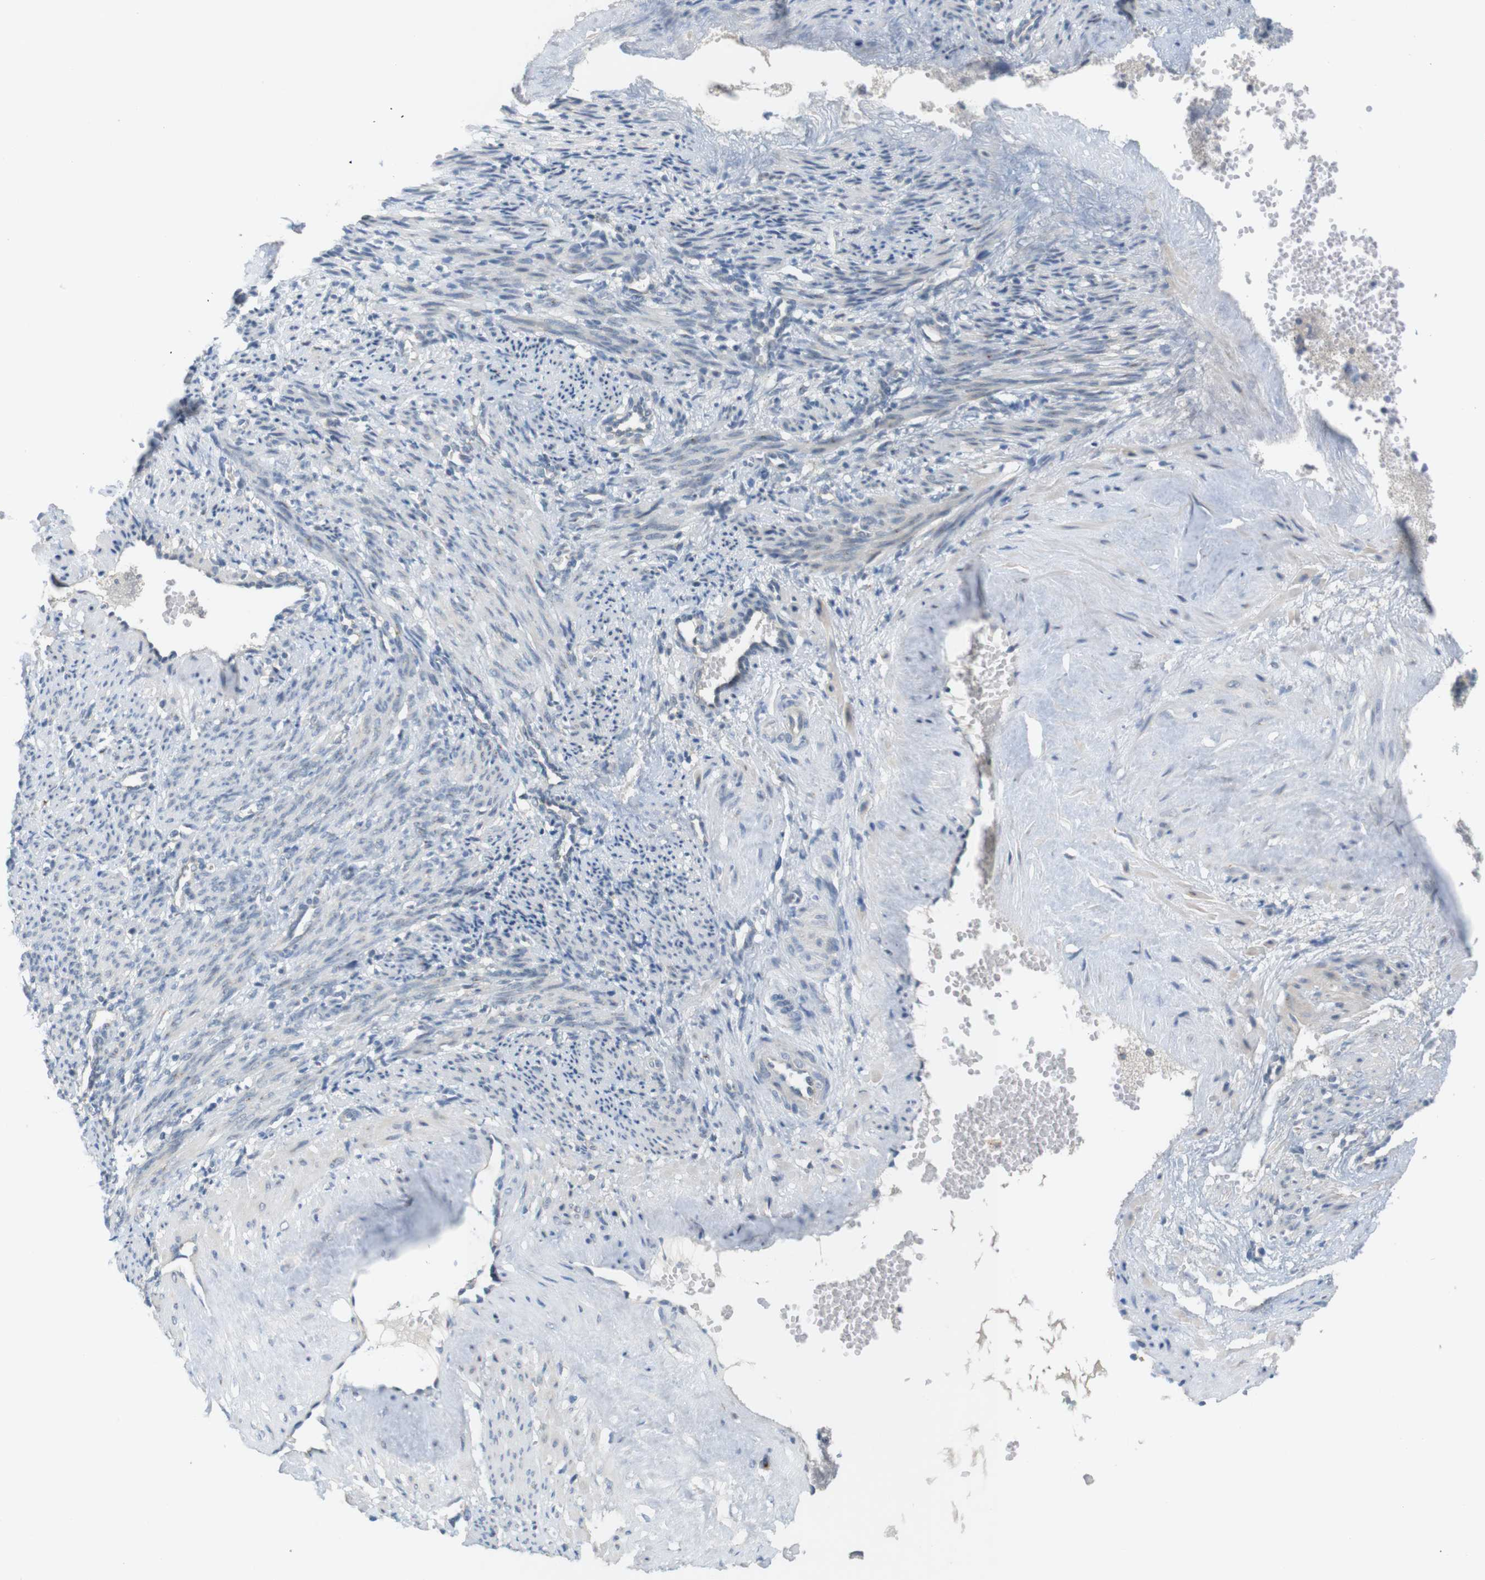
{"staining": {"intensity": "negative", "quantity": "none", "location": "none"}, "tissue": "smooth muscle", "cell_type": "Smooth muscle cells", "image_type": "normal", "snomed": [{"axis": "morphology", "description": "Normal tissue, NOS"}, {"axis": "topography", "description": "Endometrium"}], "caption": "Protein analysis of benign smooth muscle shows no significant expression in smooth muscle cells.", "gene": "YIPF3", "patient": {"sex": "female", "age": 33}}